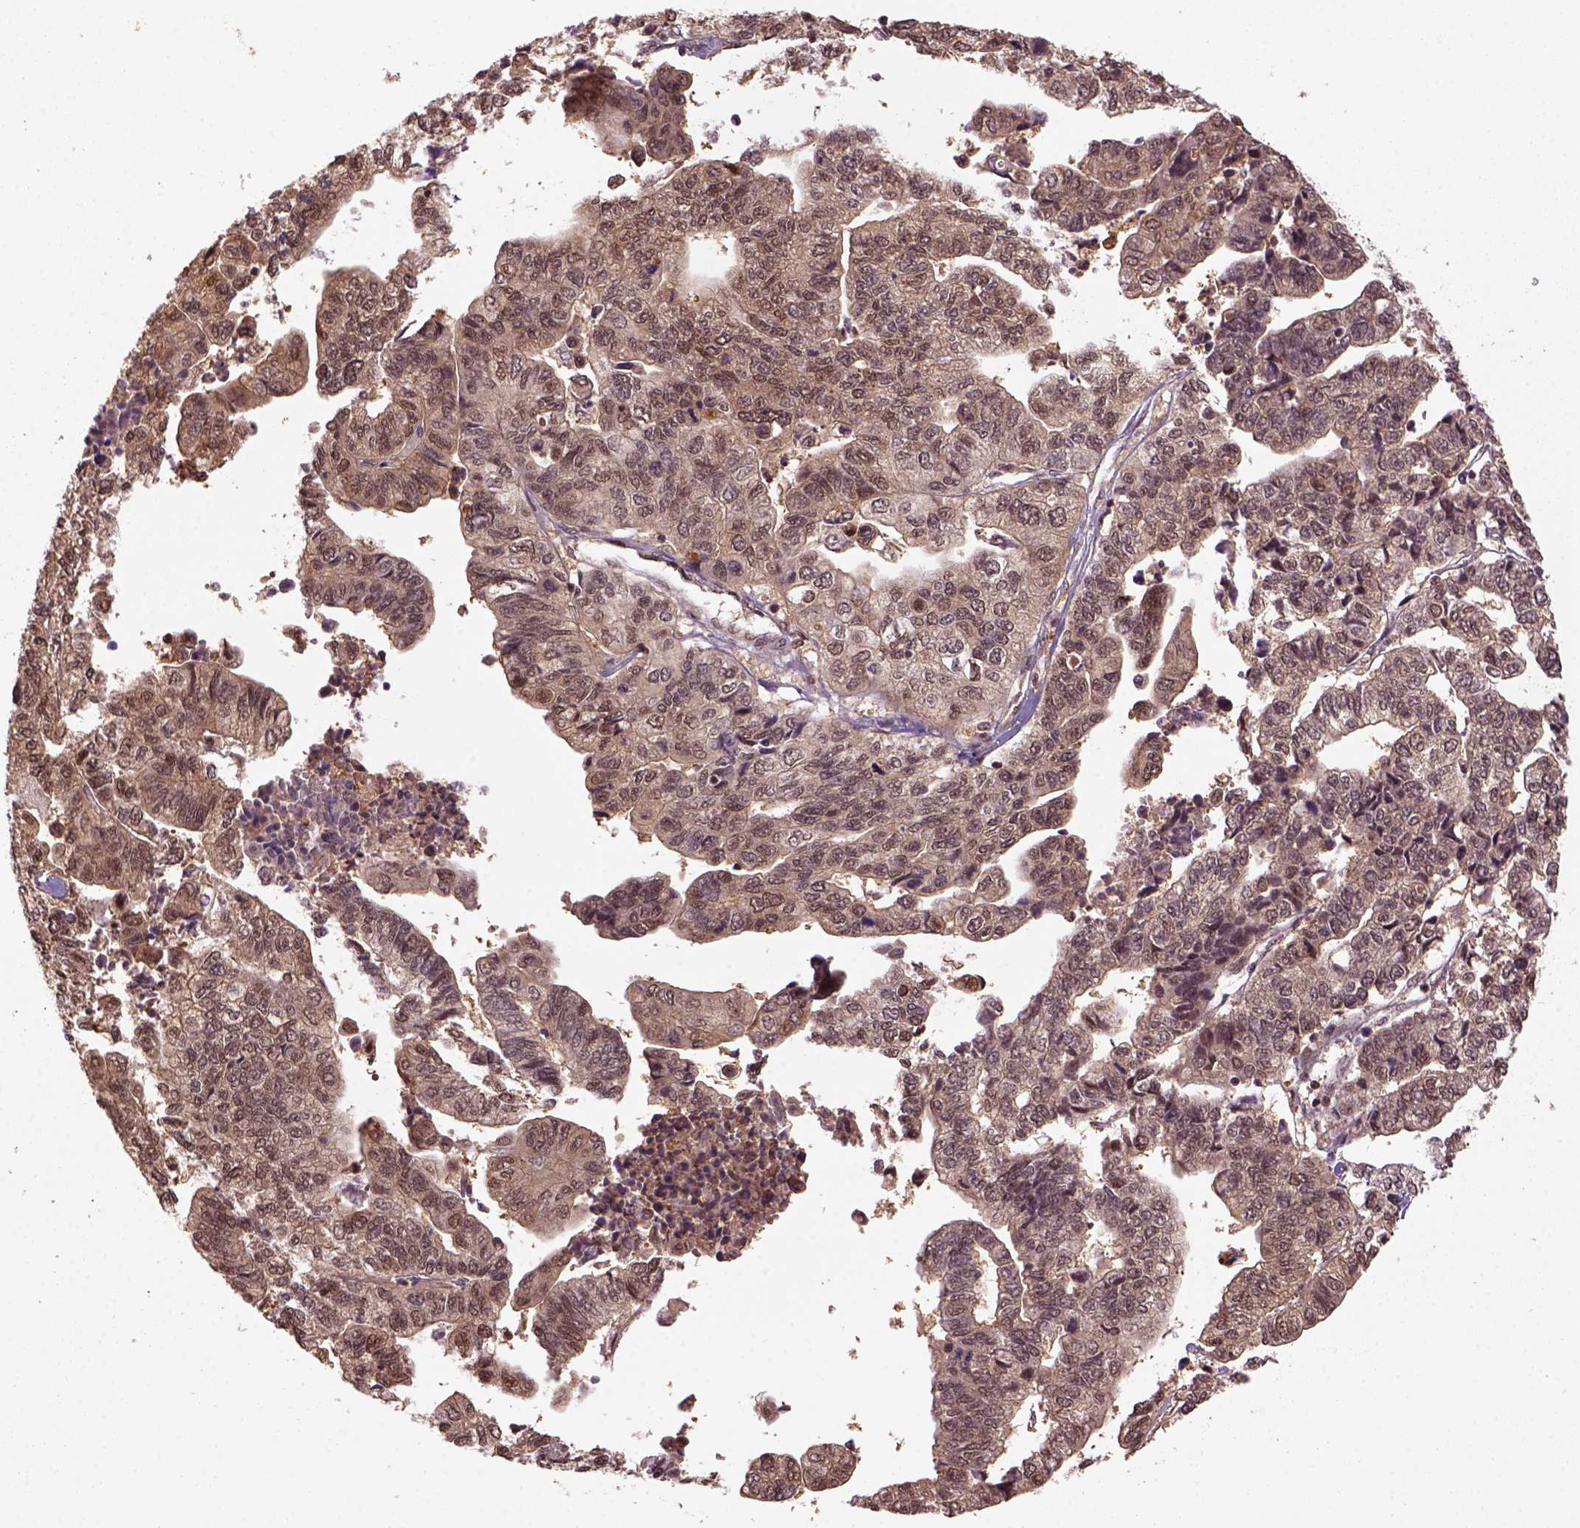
{"staining": {"intensity": "moderate", "quantity": ">75%", "location": "cytoplasmic/membranous,nuclear"}, "tissue": "stomach cancer", "cell_type": "Tumor cells", "image_type": "cancer", "snomed": [{"axis": "morphology", "description": "Adenocarcinoma, NOS"}, {"axis": "topography", "description": "Stomach, upper"}], "caption": "Approximately >75% of tumor cells in adenocarcinoma (stomach) reveal moderate cytoplasmic/membranous and nuclear protein positivity as visualized by brown immunohistochemical staining.", "gene": "GOT1", "patient": {"sex": "female", "age": 67}}